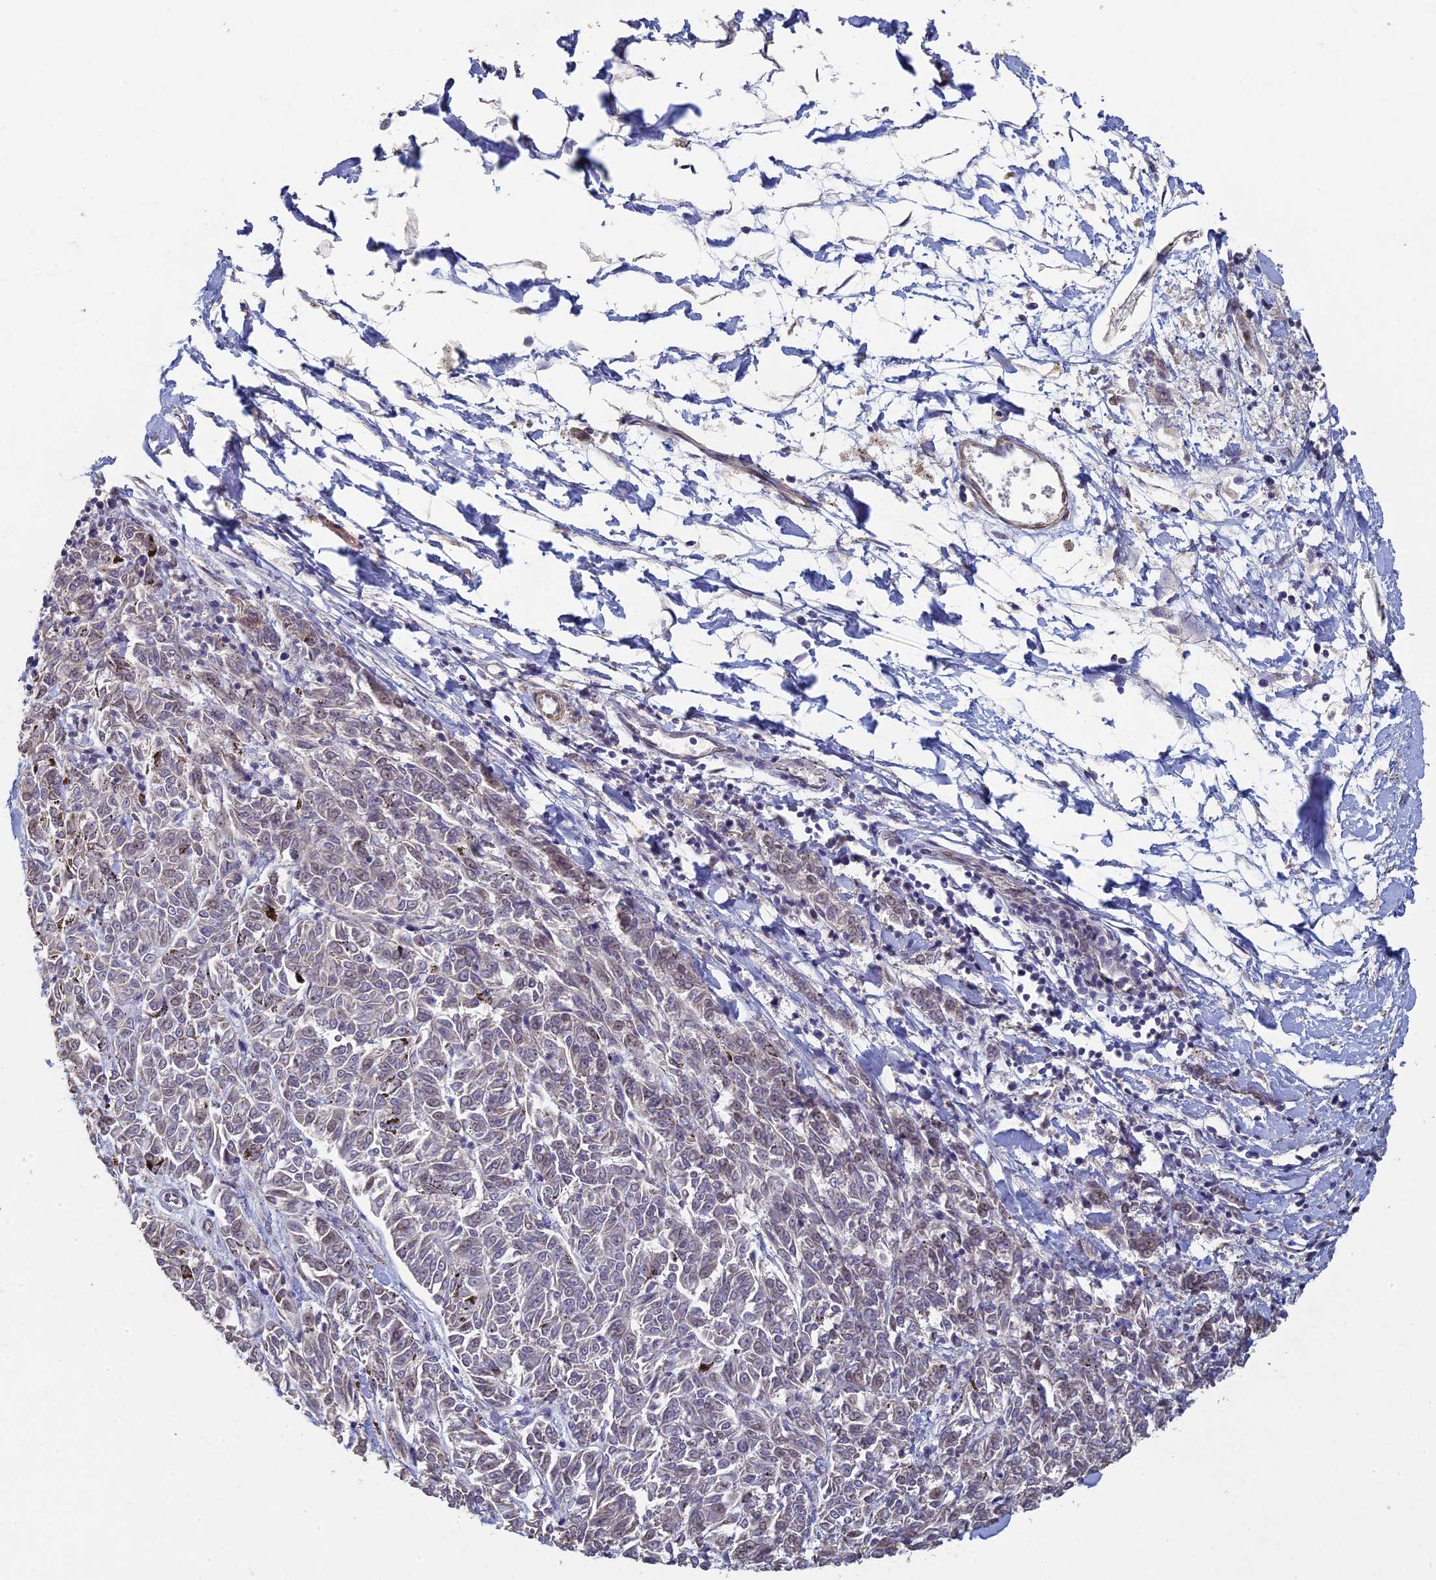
{"staining": {"intensity": "negative", "quantity": "none", "location": "none"}, "tissue": "melanoma", "cell_type": "Tumor cells", "image_type": "cancer", "snomed": [{"axis": "morphology", "description": "Malignant melanoma, NOS"}, {"axis": "topography", "description": "Skin"}], "caption": "A photomicrograph of human malignant melanoma is negative for staining in tumor cells.", "gene": "DIXDC1", "patient": {"sex": "female", "age": 72}}